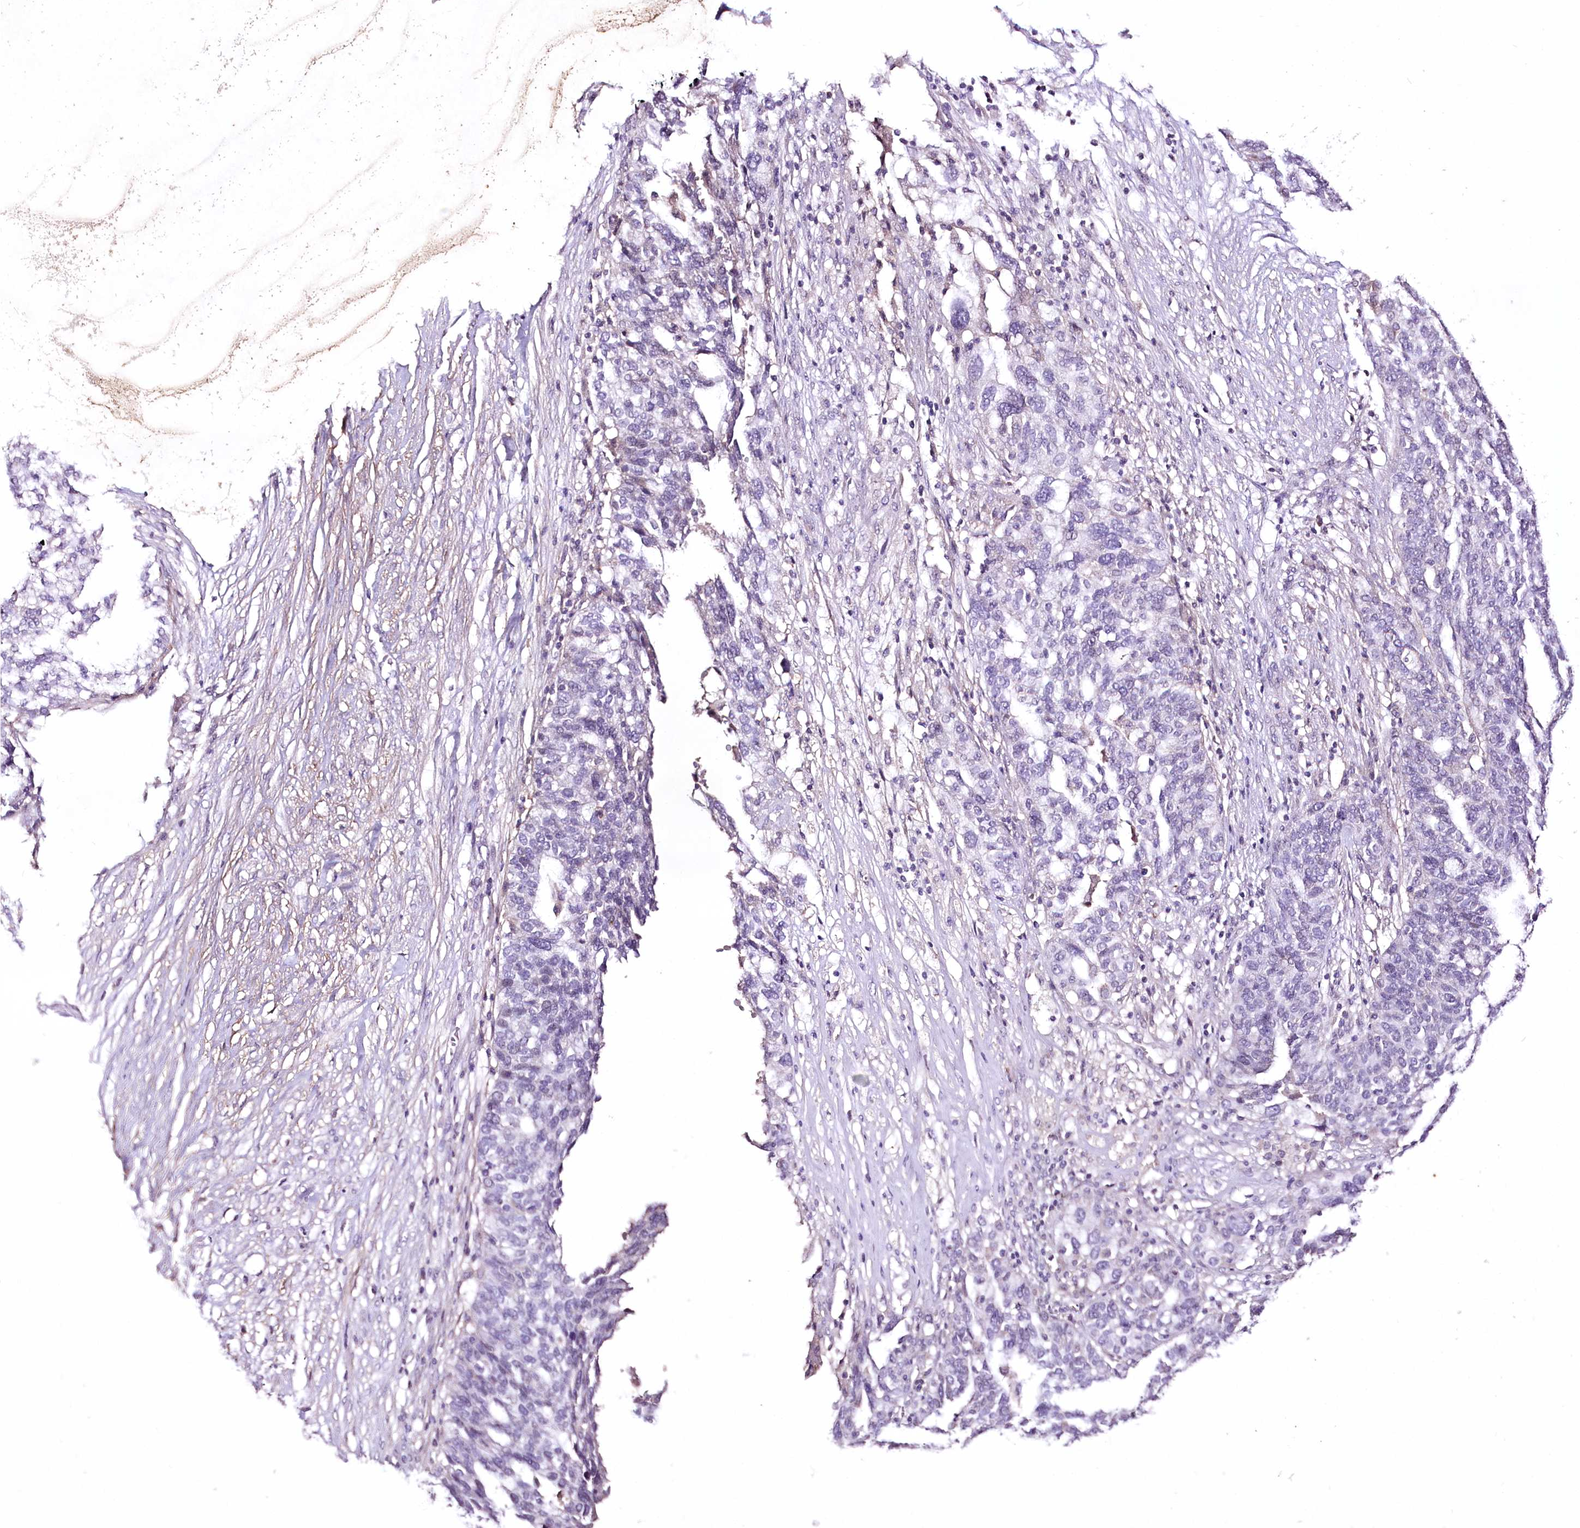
{"staining": {"intensity": "negative", "quantity": "none", "location": "none"}, "tissue": "ovarian cancer", "cell_type": "Tumor cells", "image_type": "cancer", "snomed": [{"axis": "morphology", "description": "Cystadenocarcinoma, serous, NOS"}, {"axis": "topography", "description": "Ovary"}], "caption": "IHC image of human serous cystadenocarcinoma (ovarian) stained for a protein (brown), which exhibits no staining in tumor cells.", "gene": "ENPP1", "patient": {"sex": "female", "age": 59}}